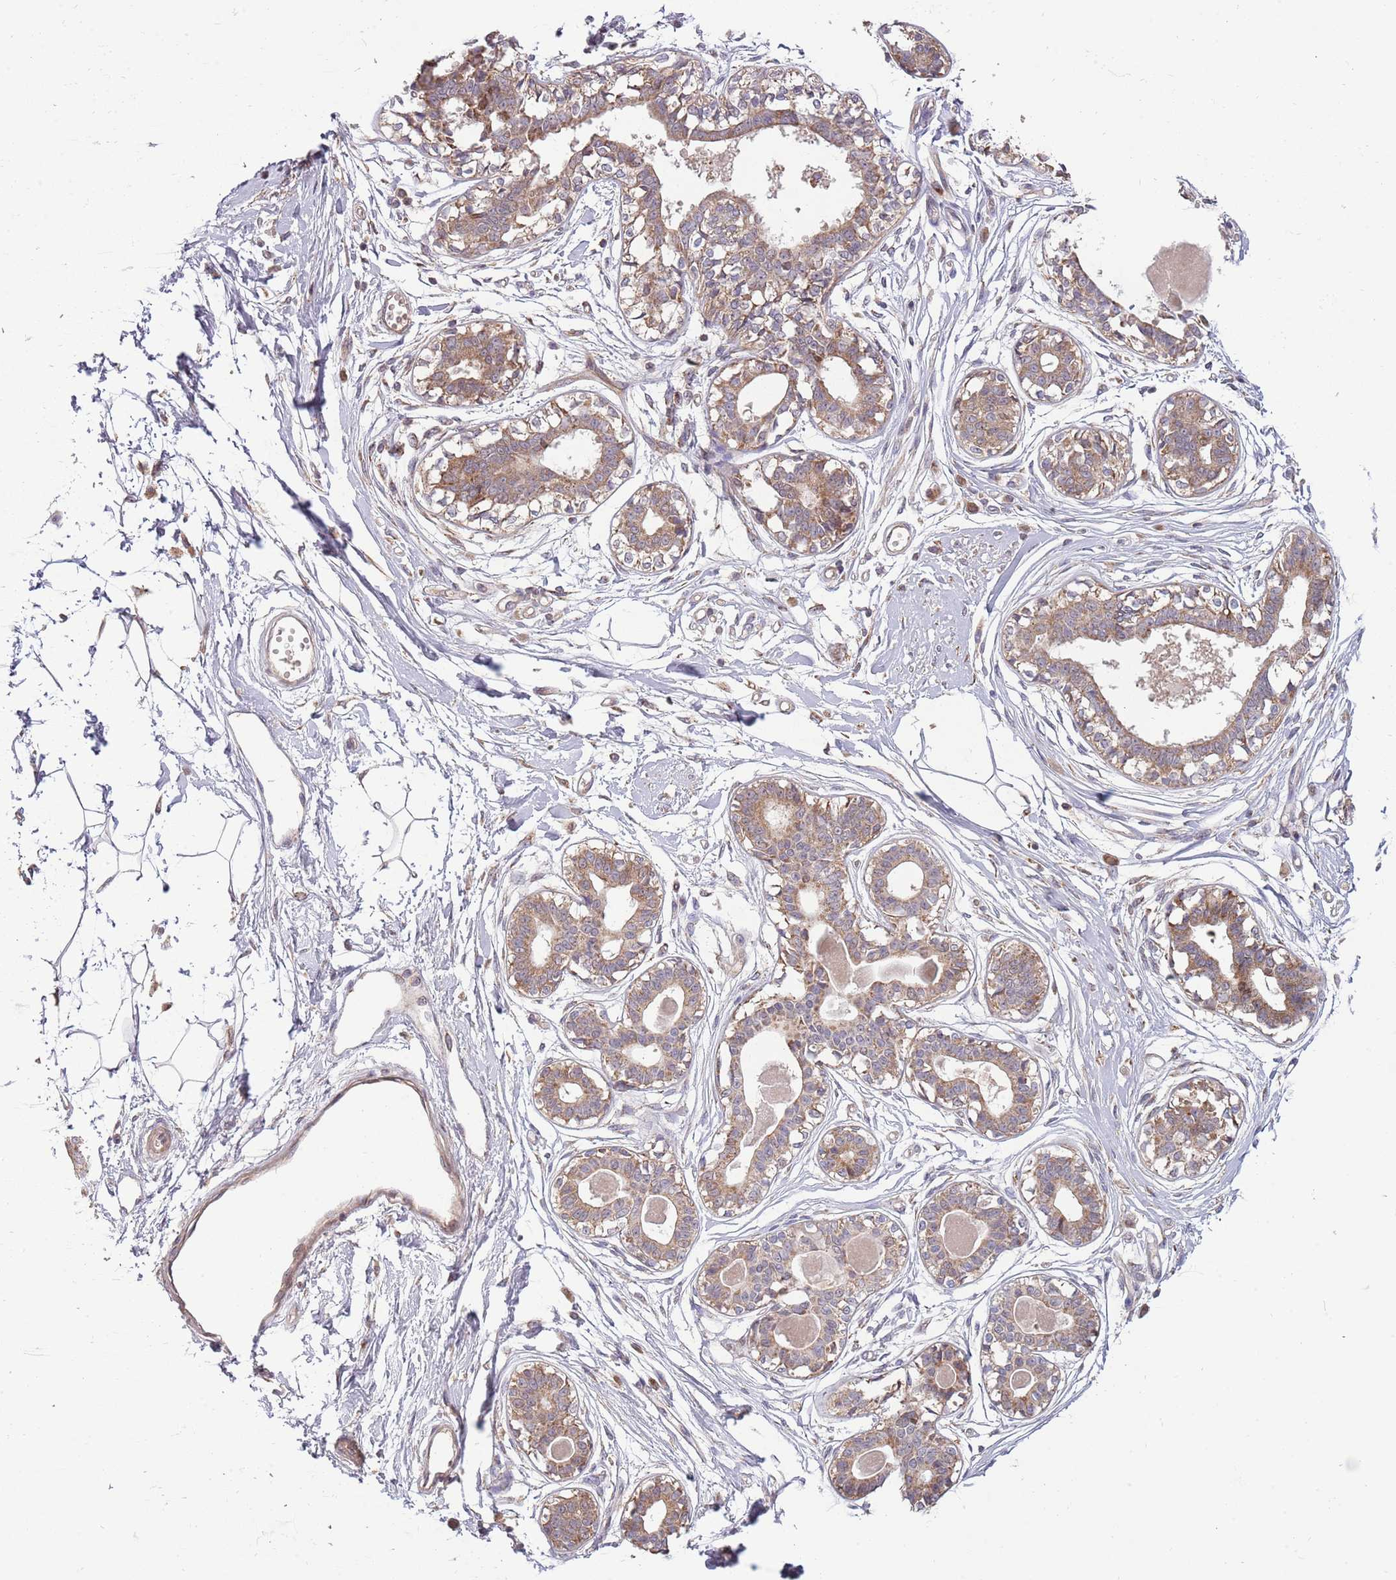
{"staining": {"intensity": "negative", "quantity": "none", "location": "none"}, "tissue": "breast", "cell_type": "Adipocytes", "image_type": "normal", "snomed": [{"axis": "morphology", "description": "Normal tissue, NOS"}, {"axis": "topography", "description": "Breast"}], "caption": "Immunohistochemistry (IHC) photomicrograph of unremarkable breast stained for a protein (brown), which displays no staining in adipocytes.", "gene": "RNF181", "patient": {"sex": "female", "age": 45}}